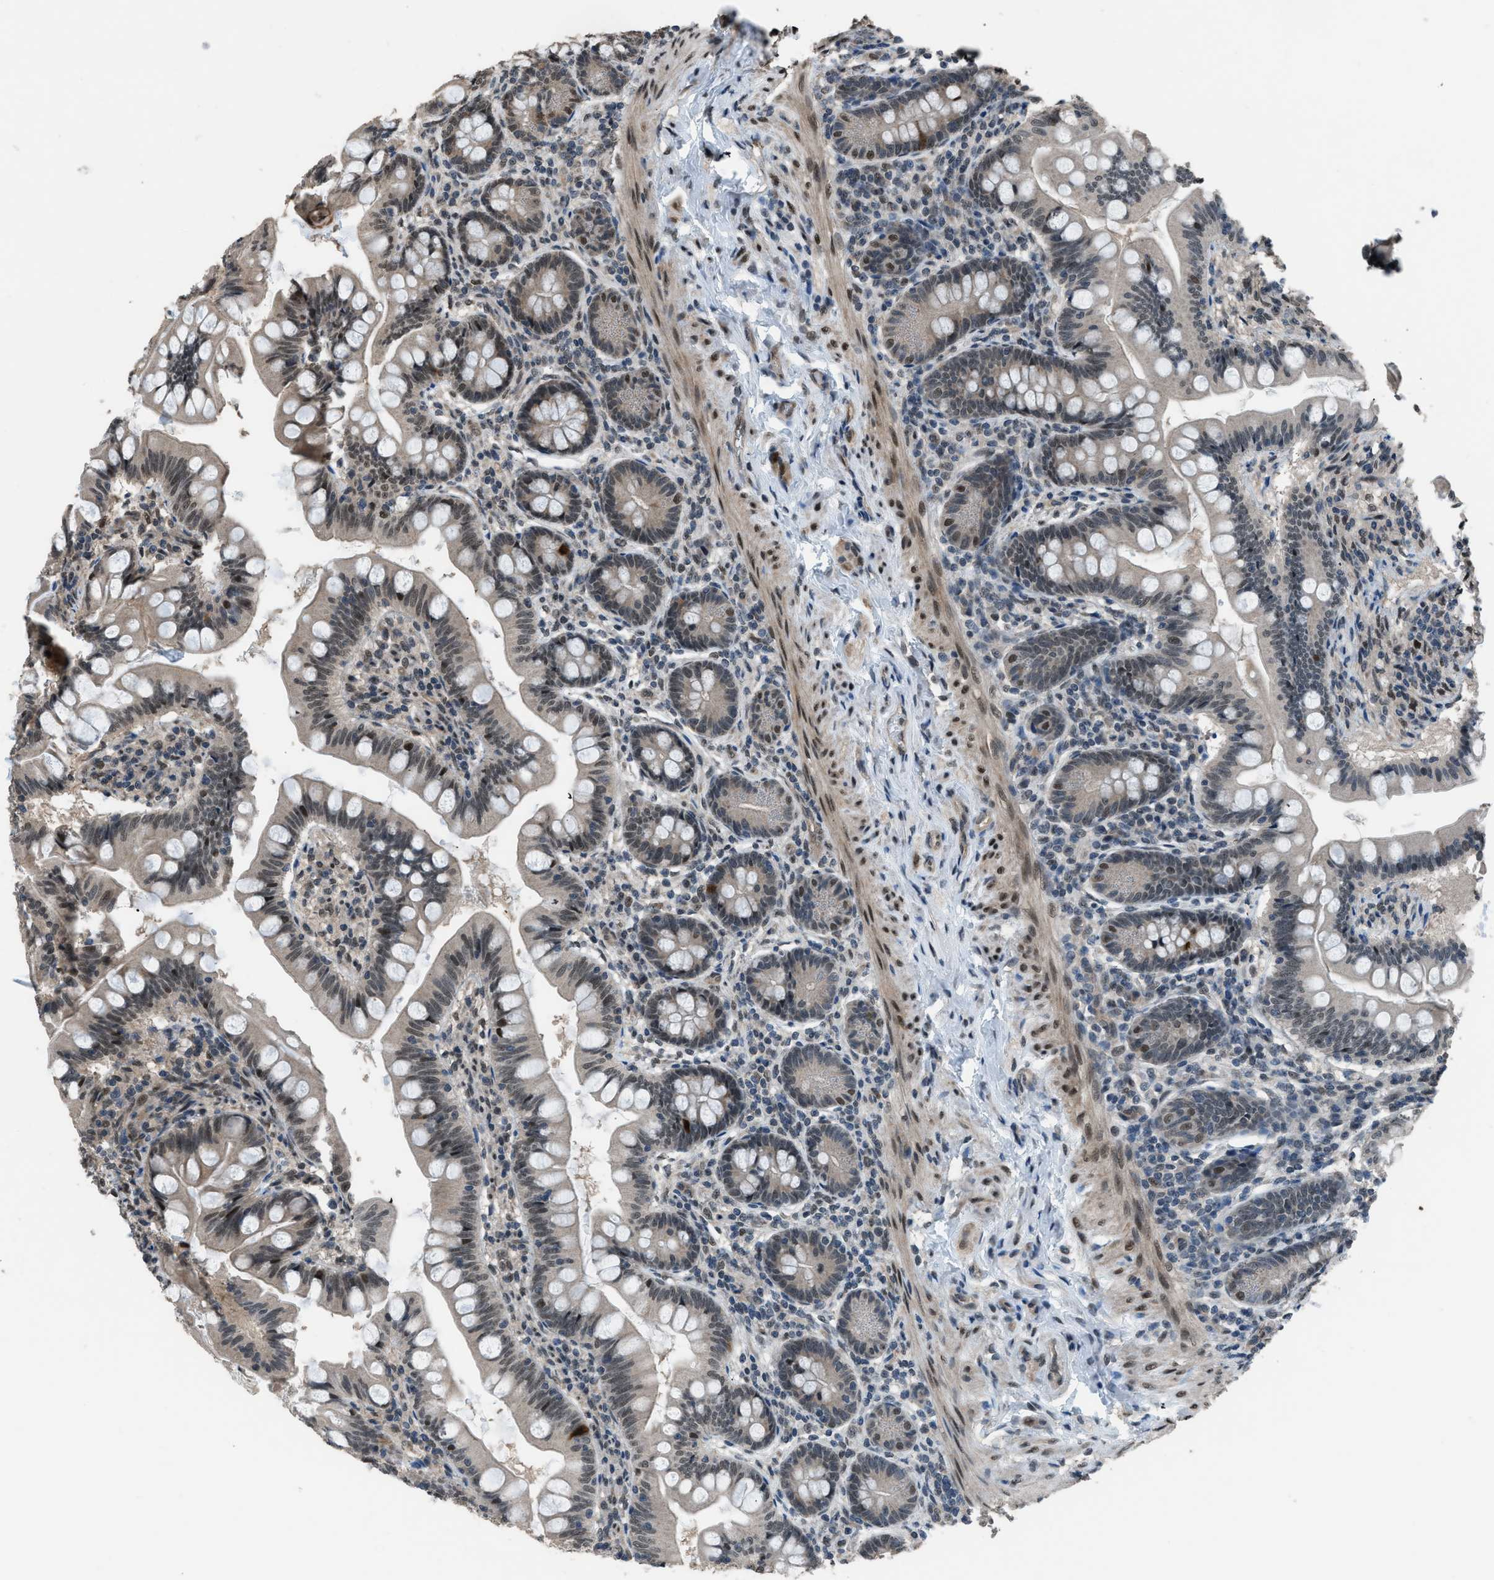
{"staining": {"intensity": "strong", "quantity": "25%-75%", "location": "cytoplasmic/membranous,nuclear"}, "tissue": "small intestine", "cell_type": "Glandular cells", "image_type": "normal", "snomed": [{"axis": "morphology", "description": "Normal tissue, NOS"}, {"axis": "topography", "description": "Small intestine"}], "caption": "Immunohistochemistry (DAB) staining of normal human small intestine demonstrates strong cytoplasmic/membranous,nuclear protein positivity in approximately 25%-75% of glandular cells.", "gene": "KPNA6", "patient": {"sex": "male", "age": 7}}